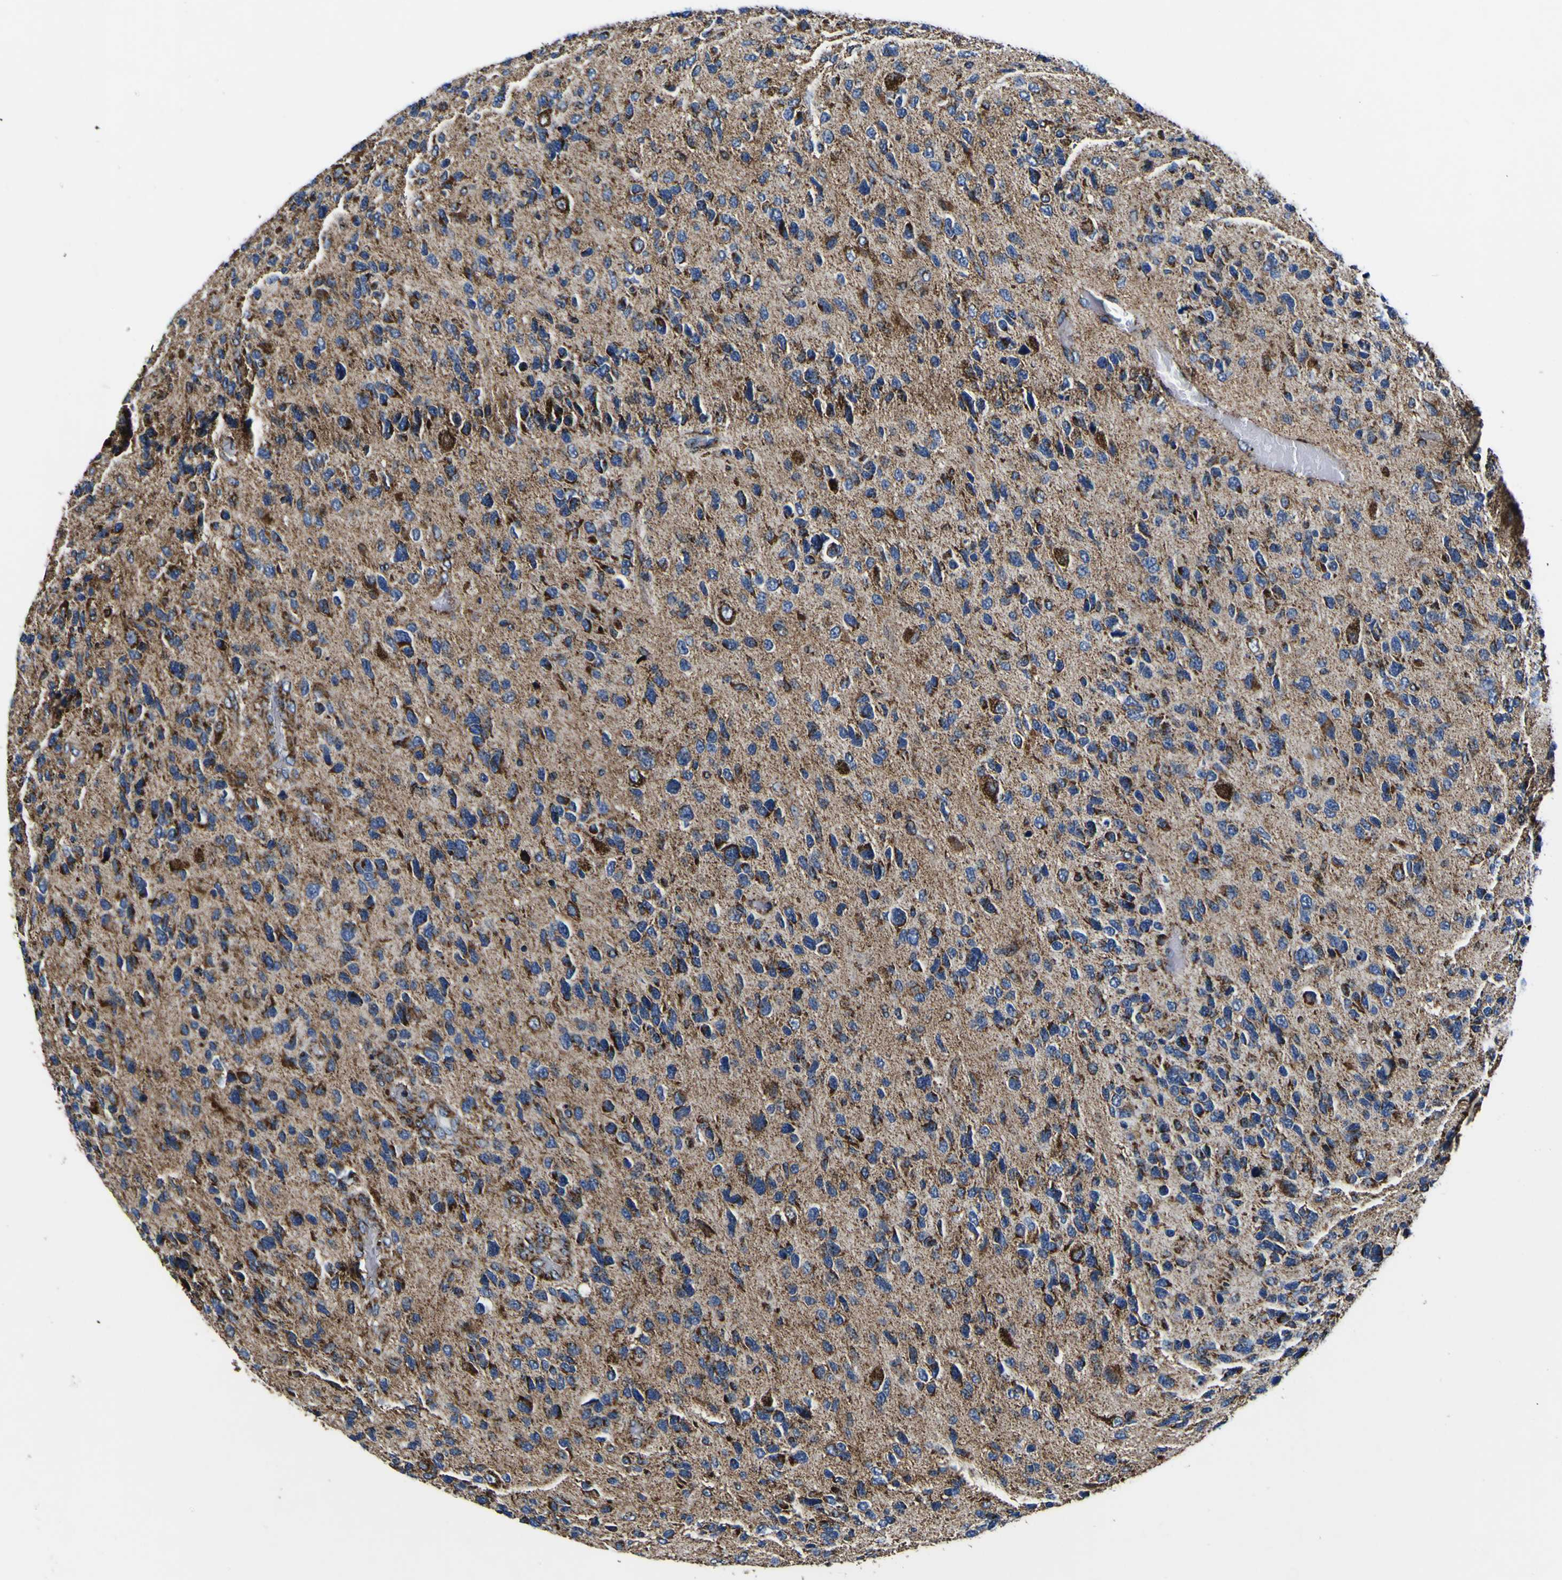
{"staining": {"intensity": "strong", "quantity": "25%-75%", "location": "cytoplasmic/membranous"}, "tissue": "glioma", "cell_type": "Tumor cells", "image_type": "cancer", "snomed": [{"axis": "morphology", "description": "Glioma, malignant, High grade"}, {"axis": "topography", "description": "Brain"}], "caption": "Protein staining of glioma tissue exhibits strong cytoplasmic/membranous staining in approximately 25%-75% of tumor cells.", "gene": "PTRH2", "patient": {"sex": "female", "age": 58}}